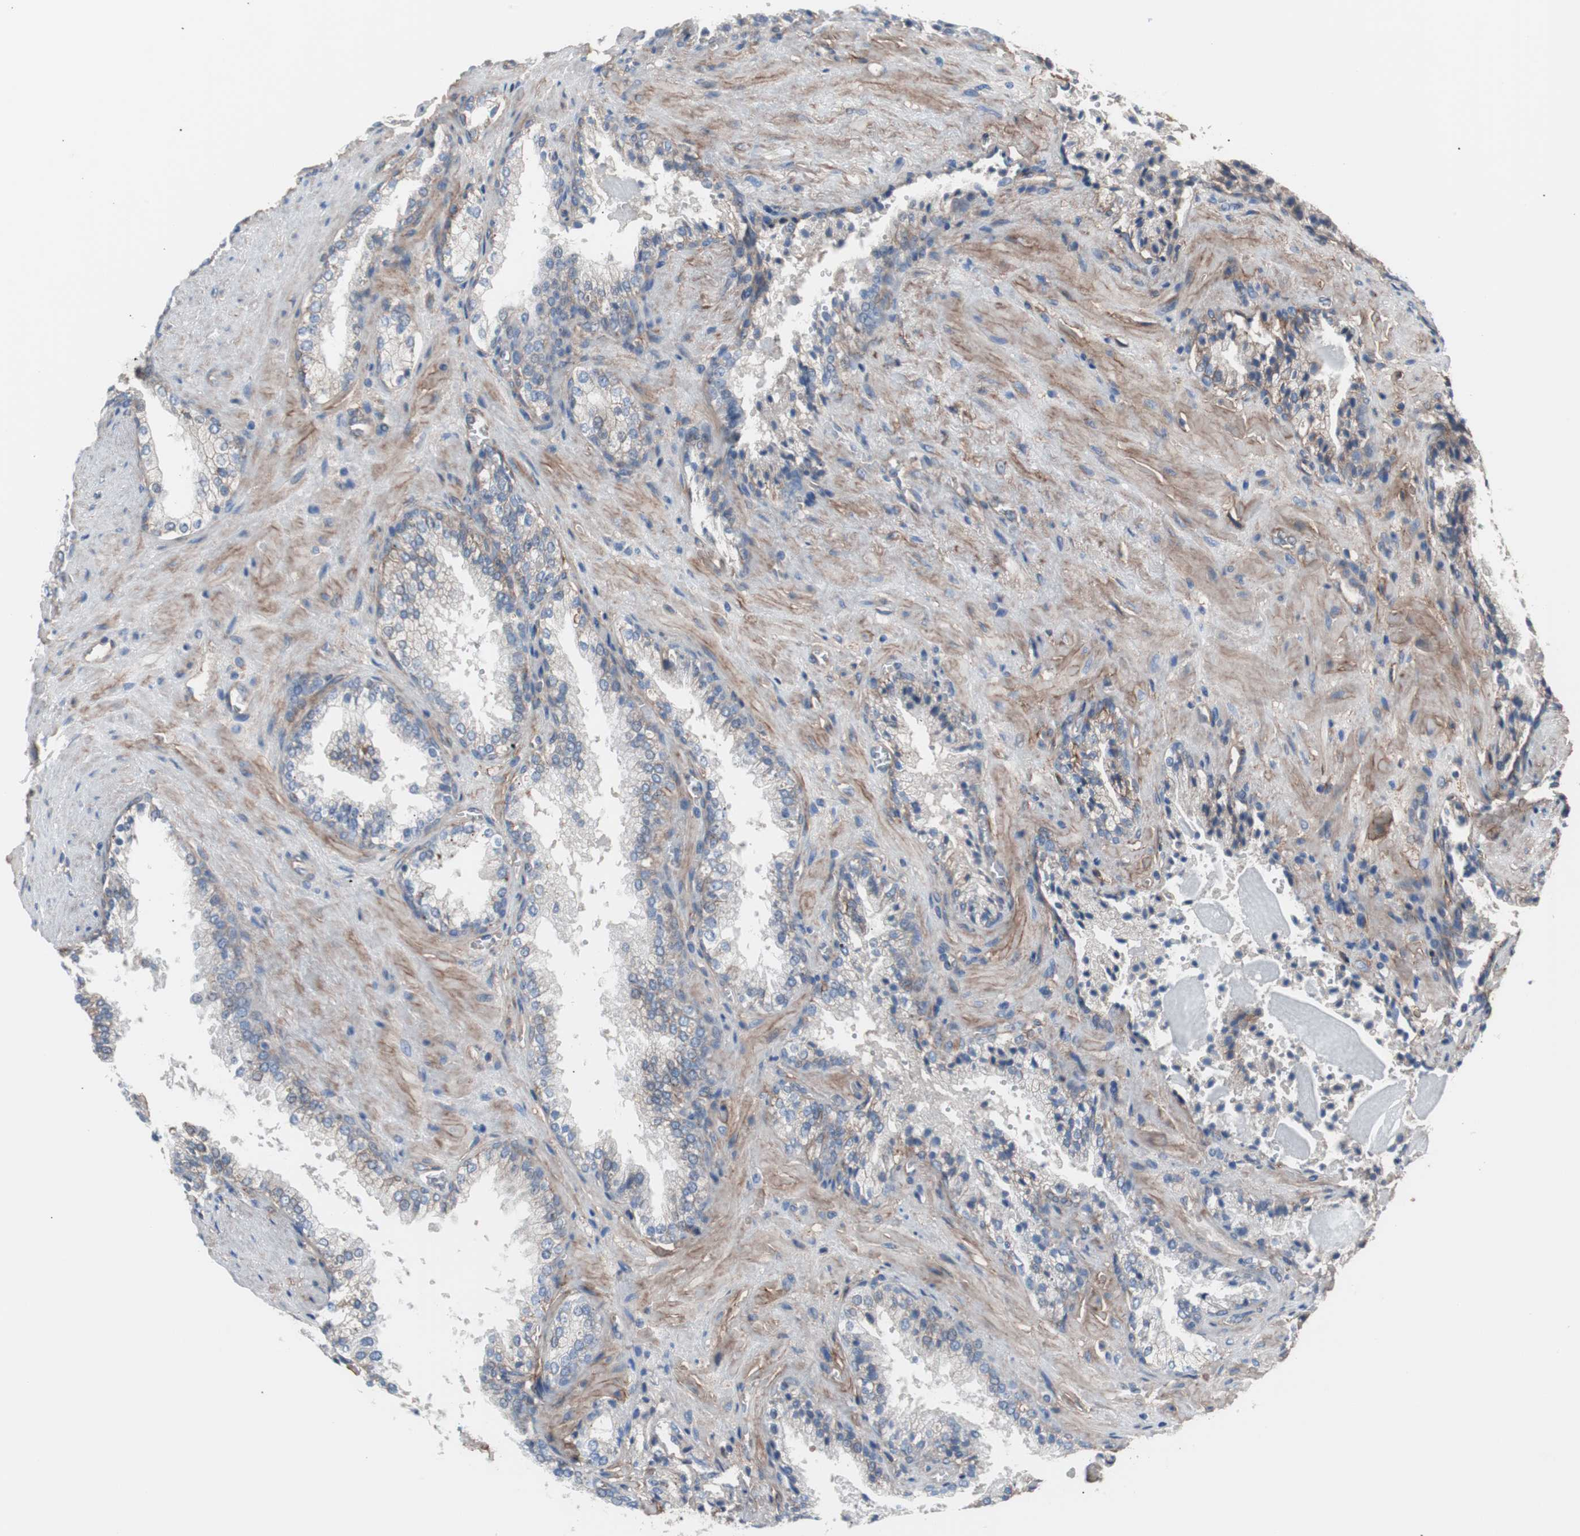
{"staining": {"intensity": "weak", "quantity": "25%-75%", "location": "cytoplasmic/membranous"}, "tissue": "prostate cancer", "cell_type": "Tumor cells", "image_type": "cancer", "snomed": [{"axis": "morphology", "description": "Adenocarcinoma, High grade"}, {"axis": "topography", "description": "Prostate"}], "caption": "Adenocarcinoma (high-grade) (prostate) tissue demonstrates weak cytoplasmic/membranous expression in about 25%-75% of tumor cells (brown staining indicates protein expression, while blue staining denotes nuclei).", "gene": "CD81", "patient": {"sex": "male", "age": 58}}